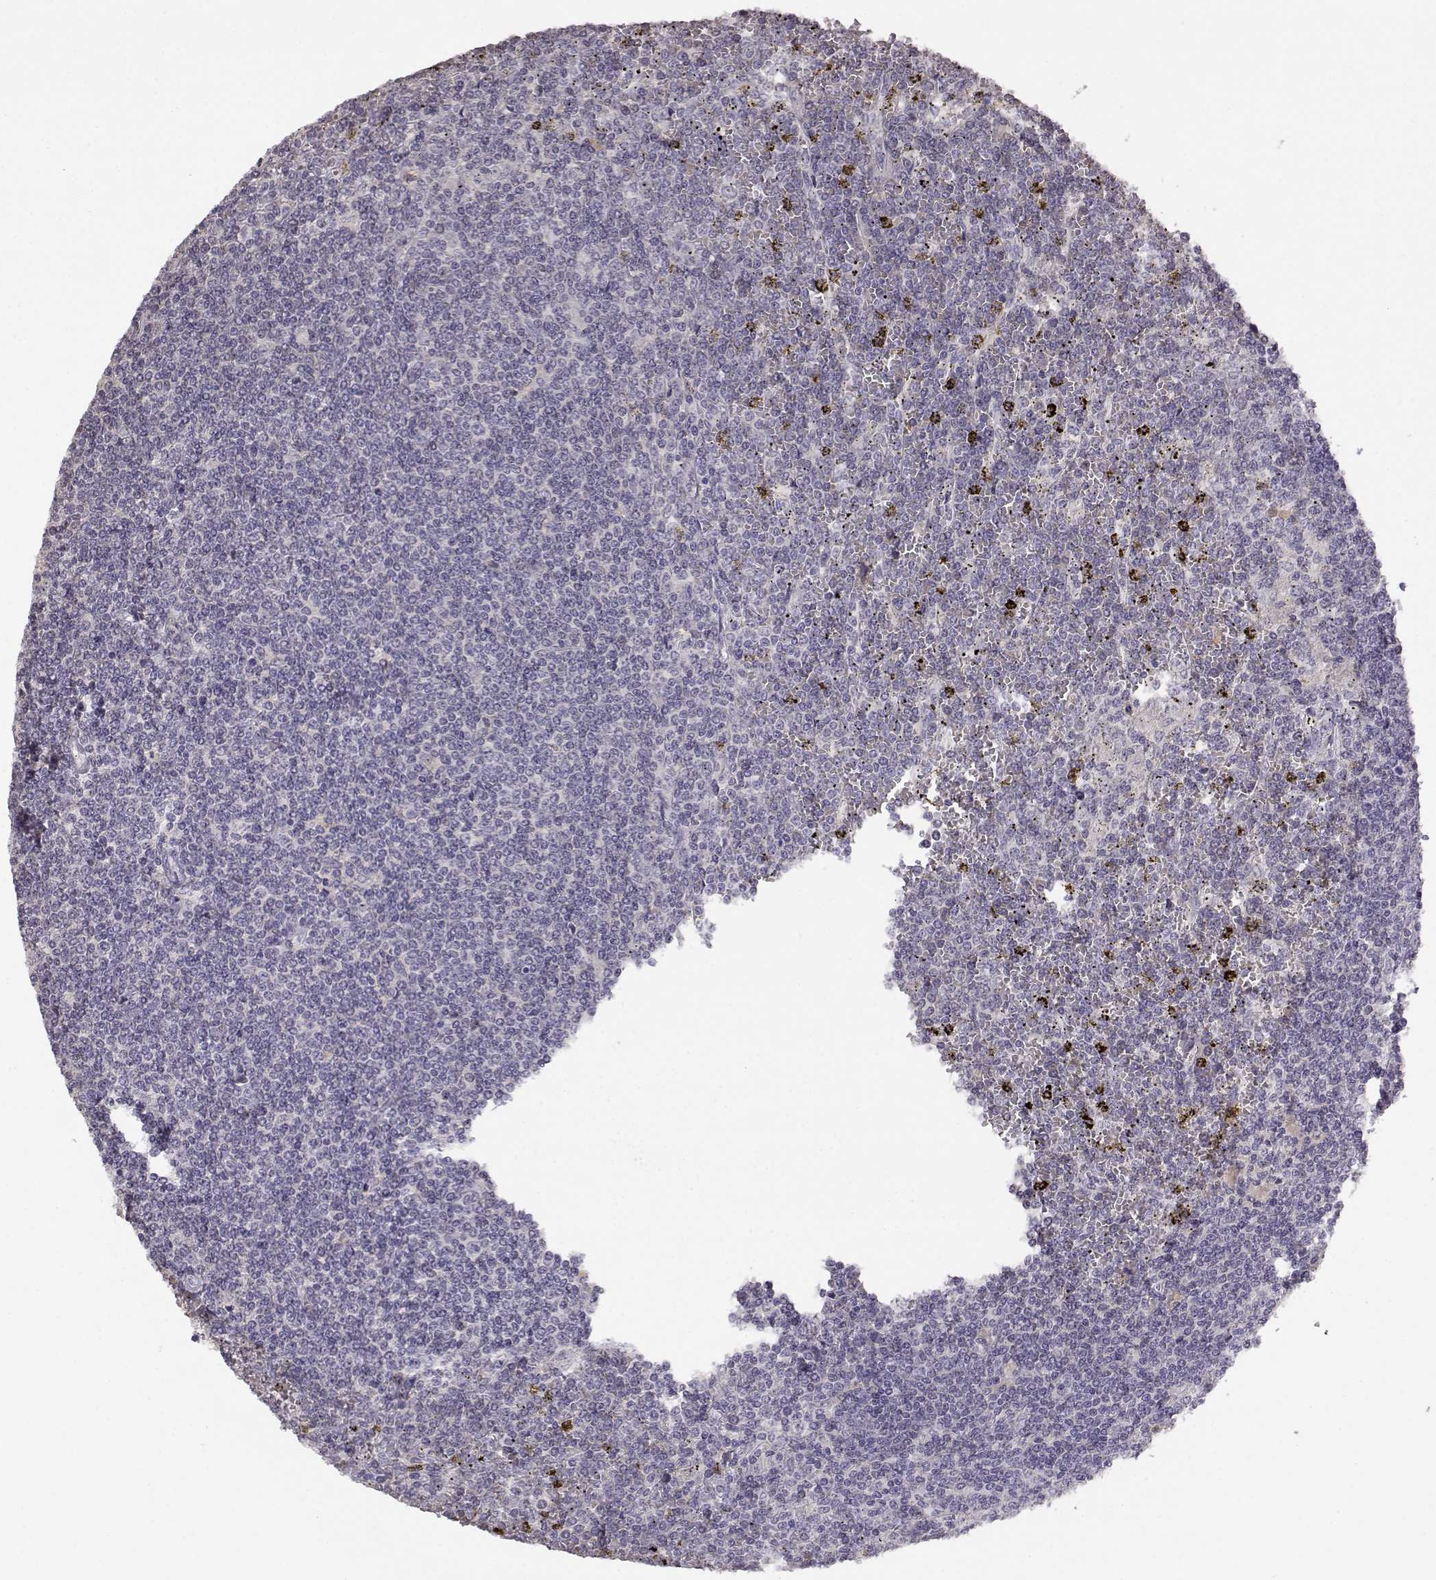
{"staining": {"intensity": "negative", "quantity": "none", "location": "none"}, "tissue": "lymphoma", "cell_type": "Tumor cells", "image_type": "cancer", "snomed": [{"axis": "morphology", "description": "Malignant lymphoma, non-Hodgkin's type, Low grade"}, {"axis": "topography", "description": "Spleen"}], "caption": "Micrograph shows no protein staining in tumor cells of lymphoma tissue. (DAB immunohistochemistry with hematoxylin counter stain).", "gene": "TACR1", "patient": {"sex": "female", "age": 19}}